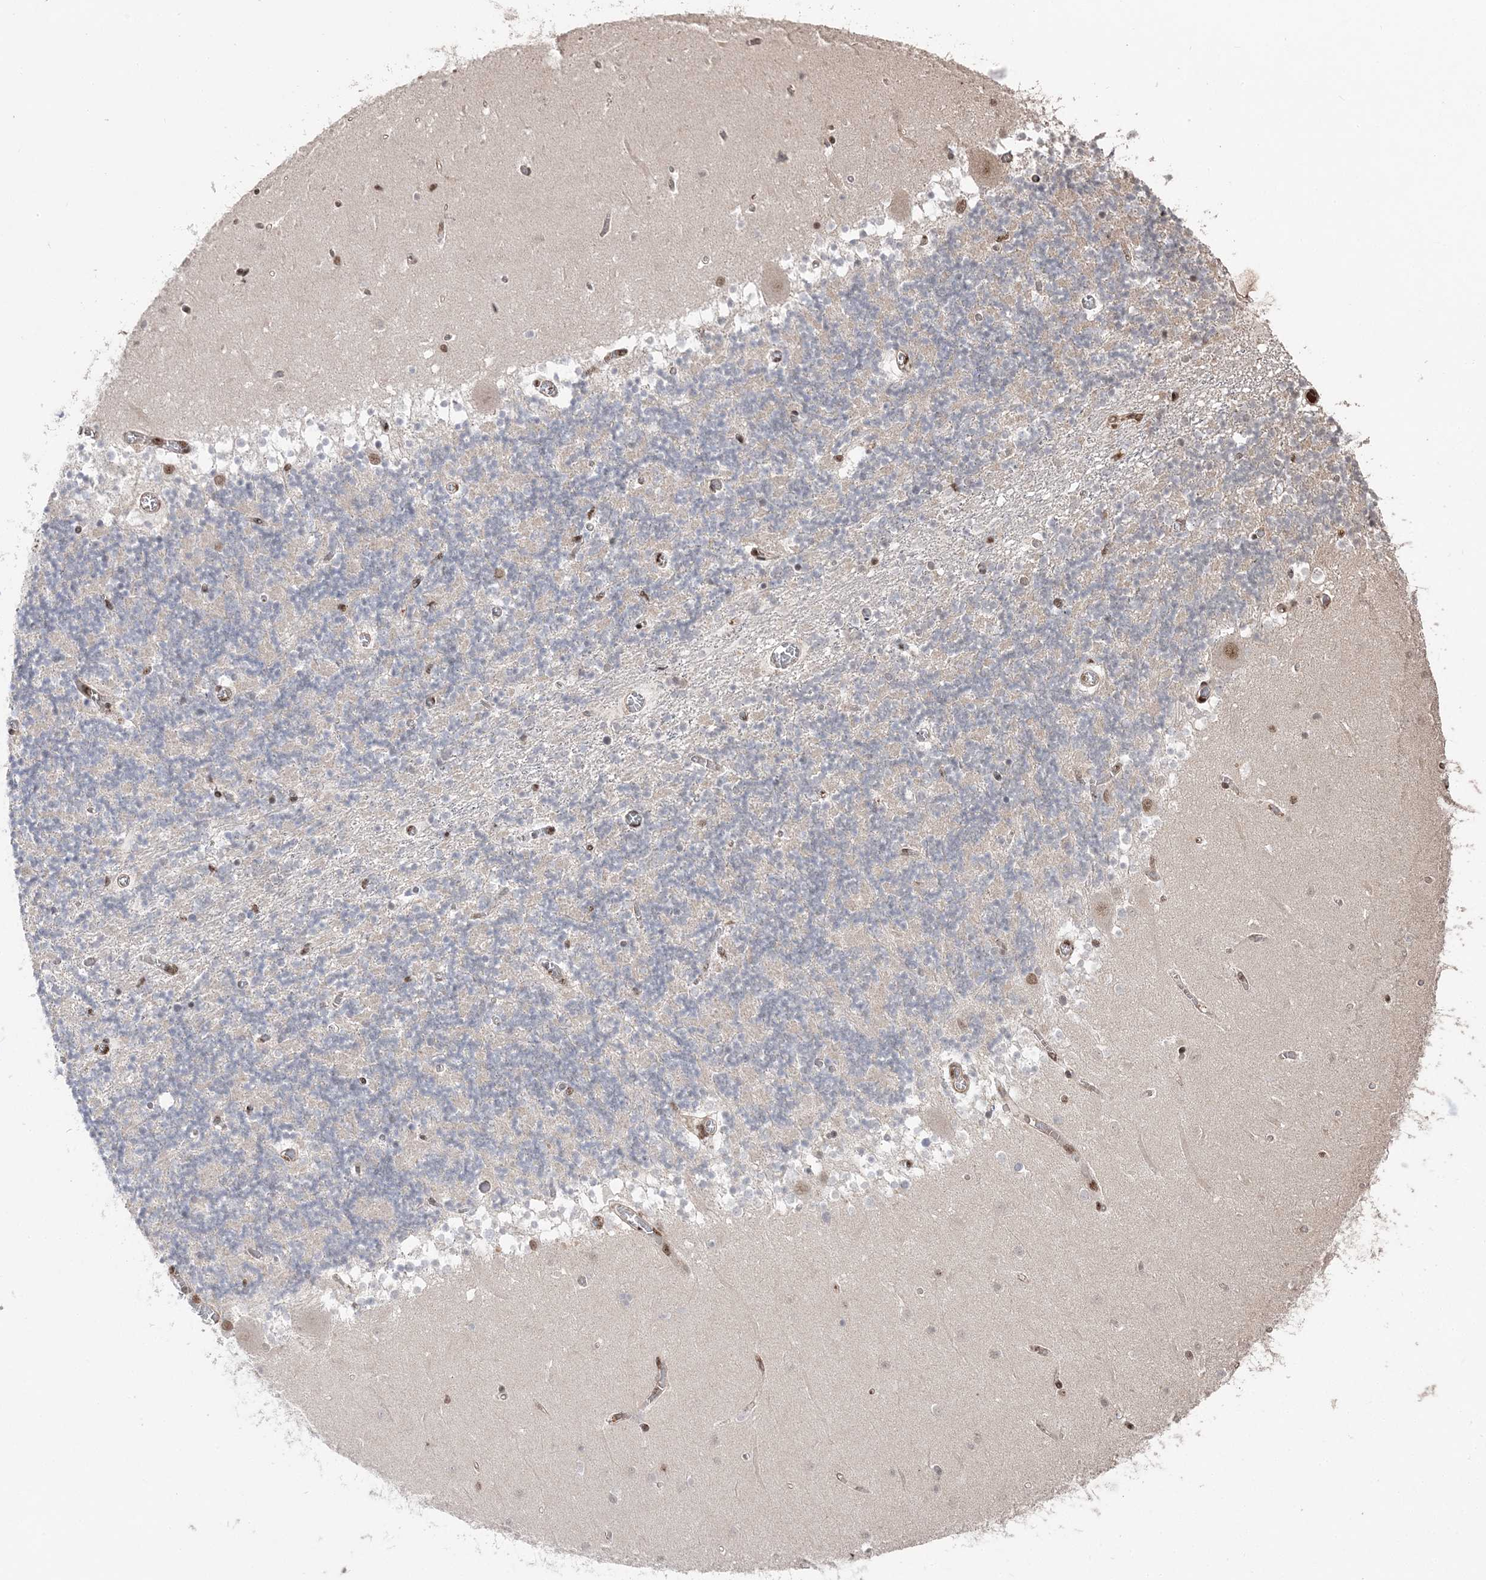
{"staining": {"intensity": "weak", "quantity": "25%-75%", "location": "nuclear"}, "tissue": "cerebellum", "cell_type": "Cells in granular layer", "image_type": "normal", "snomed": [{"axis": "morphology", "description": "Normal tissue, NOS"}, {"axis": "topography", "description": "Cerebellum"}], "caption": "Brown immunohistochemical staining in benign human cerebellum displays weak nuclear expression in about 25%-75% of cells in granular layer. Using DAB (3,3'-diaminobenzidine) (brown) and hematoxylin (blue) stains, captured at high magnification using brightfield microscopy.", "gene": "RBM17", "patient": {"sex": "female", "age": 28}}